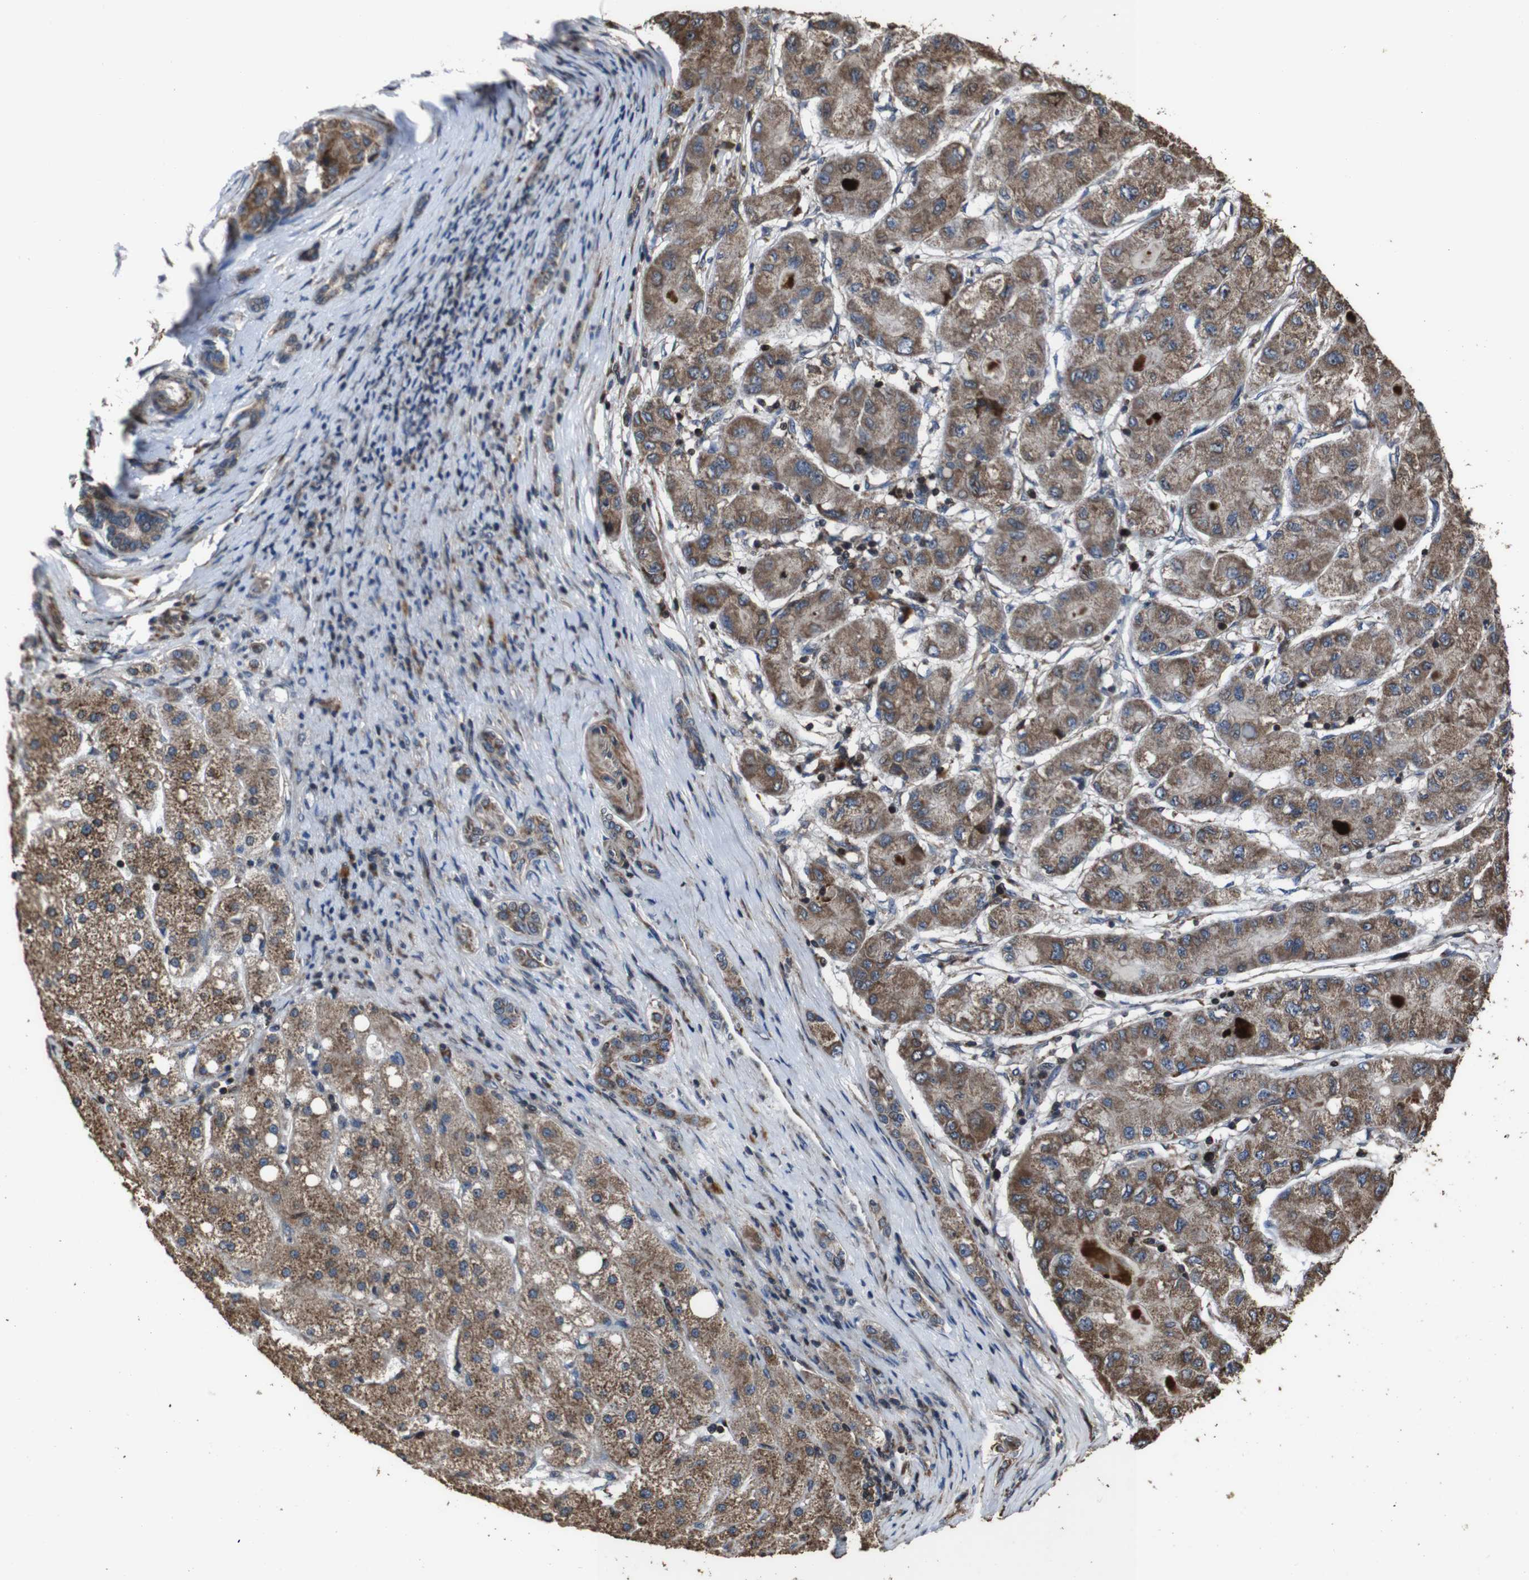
{"staining": {"intensity": "moderate", "quantity": ">75%", "location": "cytoplasmic/membranous"}, "tissue": "liver cancer", "cell_type": "Tumor cells", "image_type": "cancer", "snomed": [{"axis": "morphology", "description": "Carcinoma, Hepatocellular, NOS"}, {"axis": "topography", "description": "Liver"}], "caption": "Immunohistochemistry photomicrograph of neoplastic tissue: human liver cancer (hepatocellular carcinoma) stained using immunohistochemistry exhibits medium levels of moderate protein expression localized specifically in the cytoplasmic/membranous of tumor cells, appearing as a cytoplasmic/membranous brown color.", "gene": "SNN", "patient": {"sex": "male", "age": 80}}